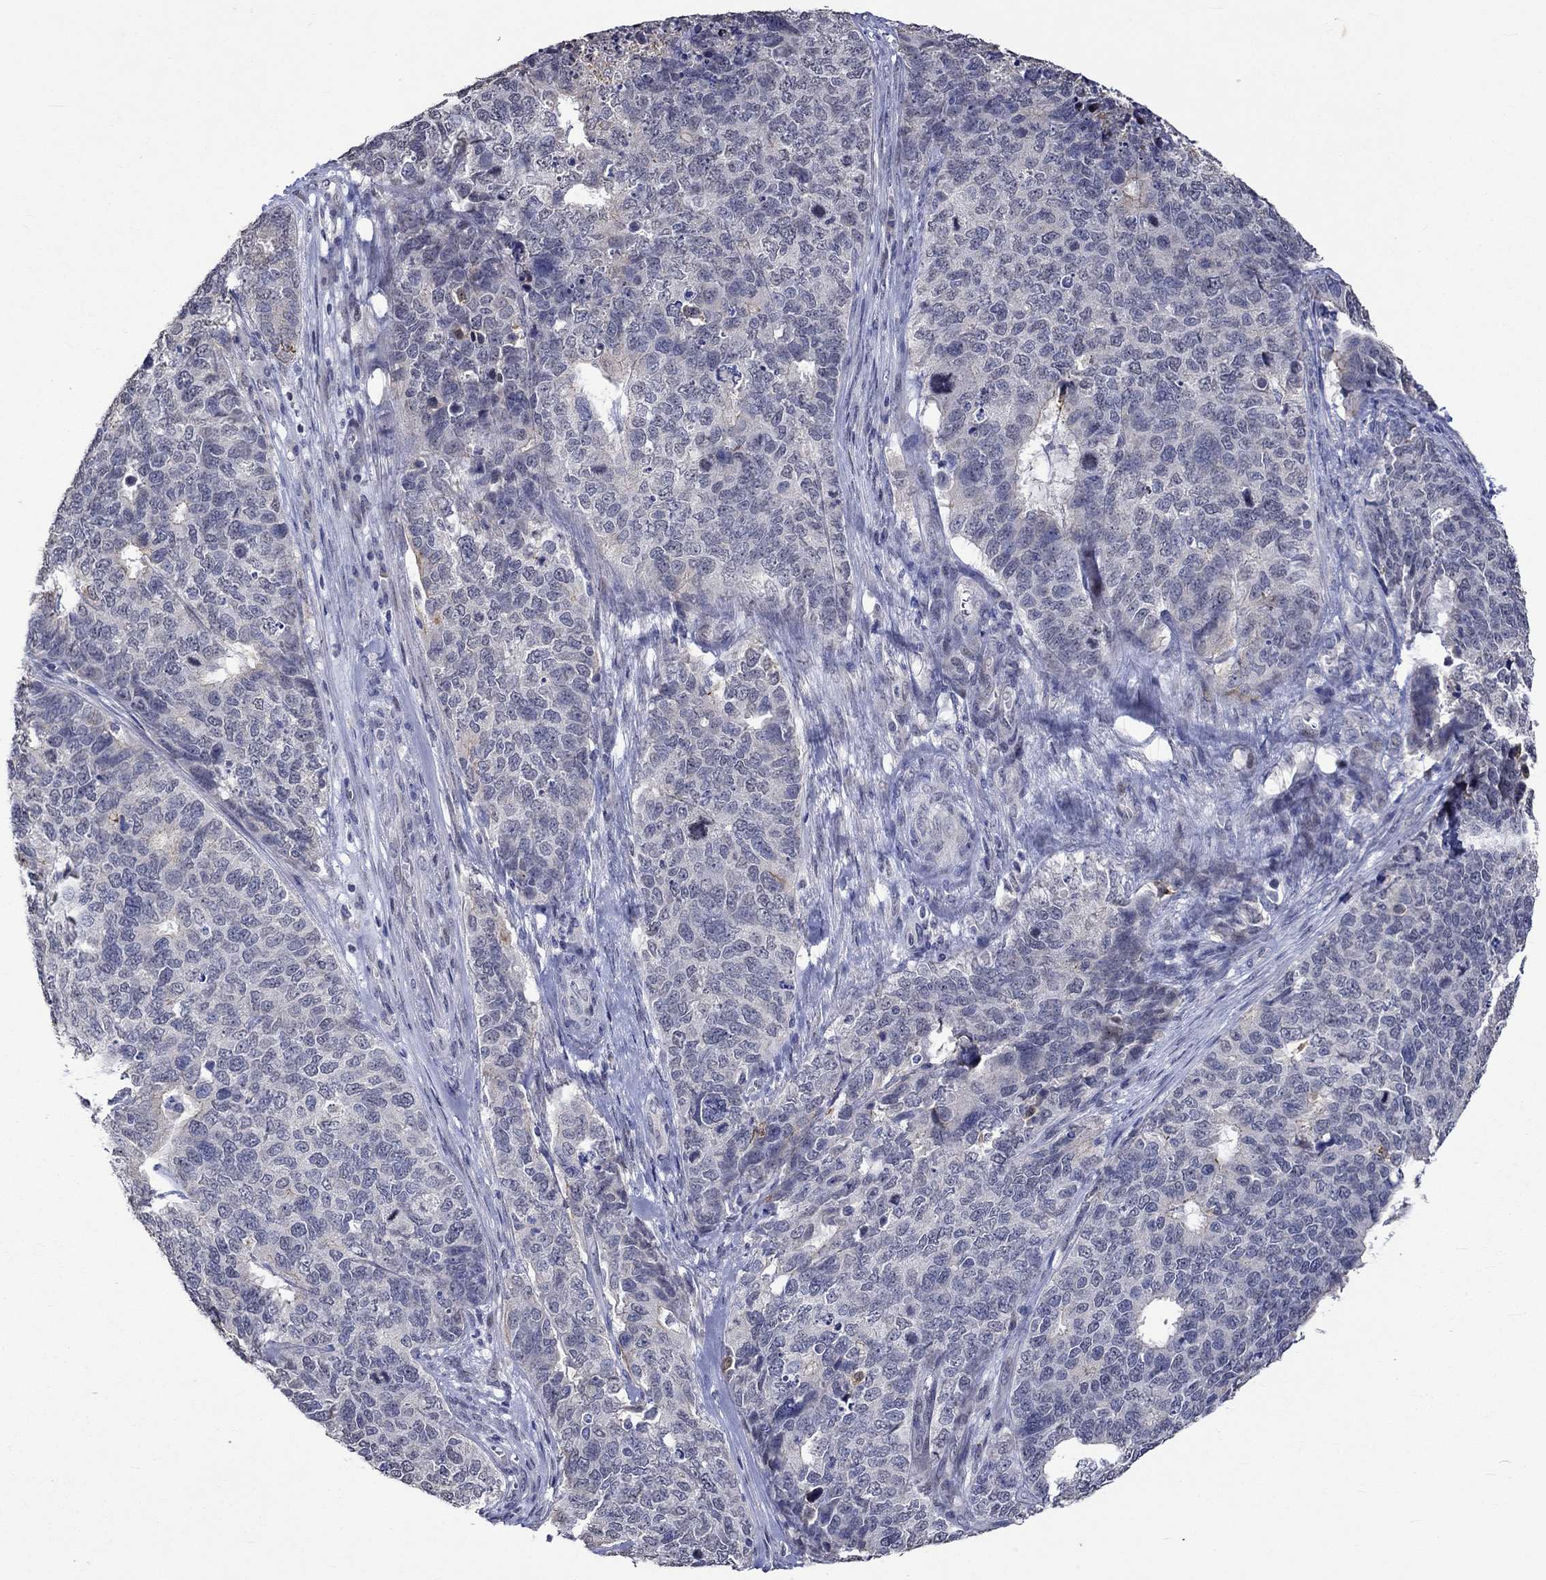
{"staining": {"intensity": "negative", "quantity": "none", "location": "none"}, "tissue": "cervical cancer", "cell_type": "Tumor cells", "image_type": "cancer", "snomed": [{"axis": "morphology", "description": "Squamous cell carcinoma, NOS"}, {"axis": "topography", "description": "Cervix"}], "caption": "Tumor cells are negative for protein expression in human cervical cancer (squamous cell carcinoma).", "gene": "DDX3Y", "patient": {"sex": "female", "age": 63}}